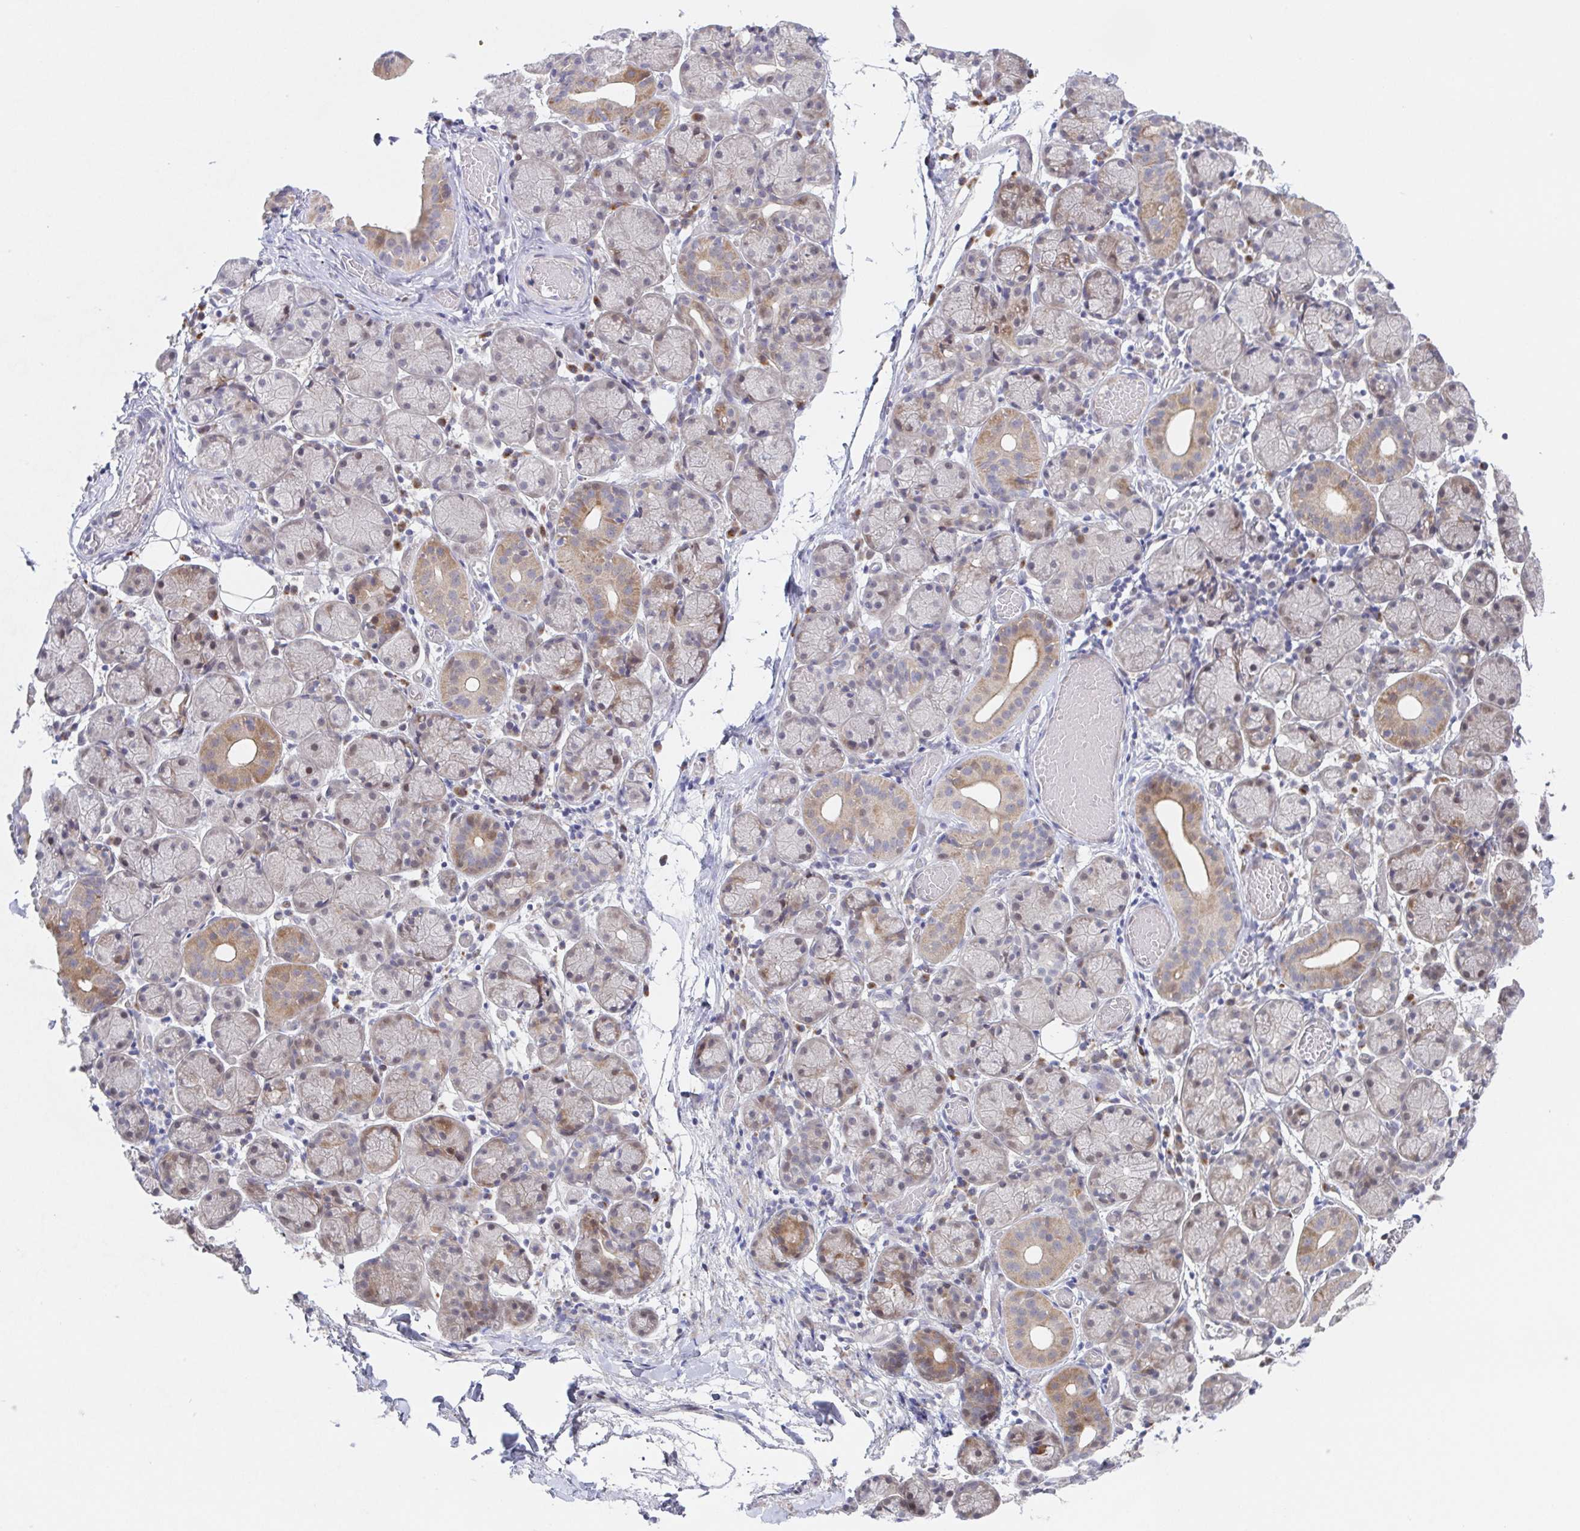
{"staining": {"intensity": "moderate", "quantity": "25%-75%", "location": "cytoplasmic/membranous,nuclear"}, "tissue": "salivary gland", "cell_type": "Glandular cells", "image_type": "normal", "snomed": [{"axis": "morphology", "description": "Normal tissue, NOS"}, {"axis": "topography", "description": "Salivary gland"}], "caption": "Immunohistochemical staining of unremarkable human salivary gland demonstrates medium levels of moderate cytoplasmic/membranous,nuclear staining in approximately 25%-75% of glandular cells. (brown staining indicates protein expression, while blue staining denotes nuclei).", "gene": "POU2F3", "patient": {"sex": "female", "age": 24}}